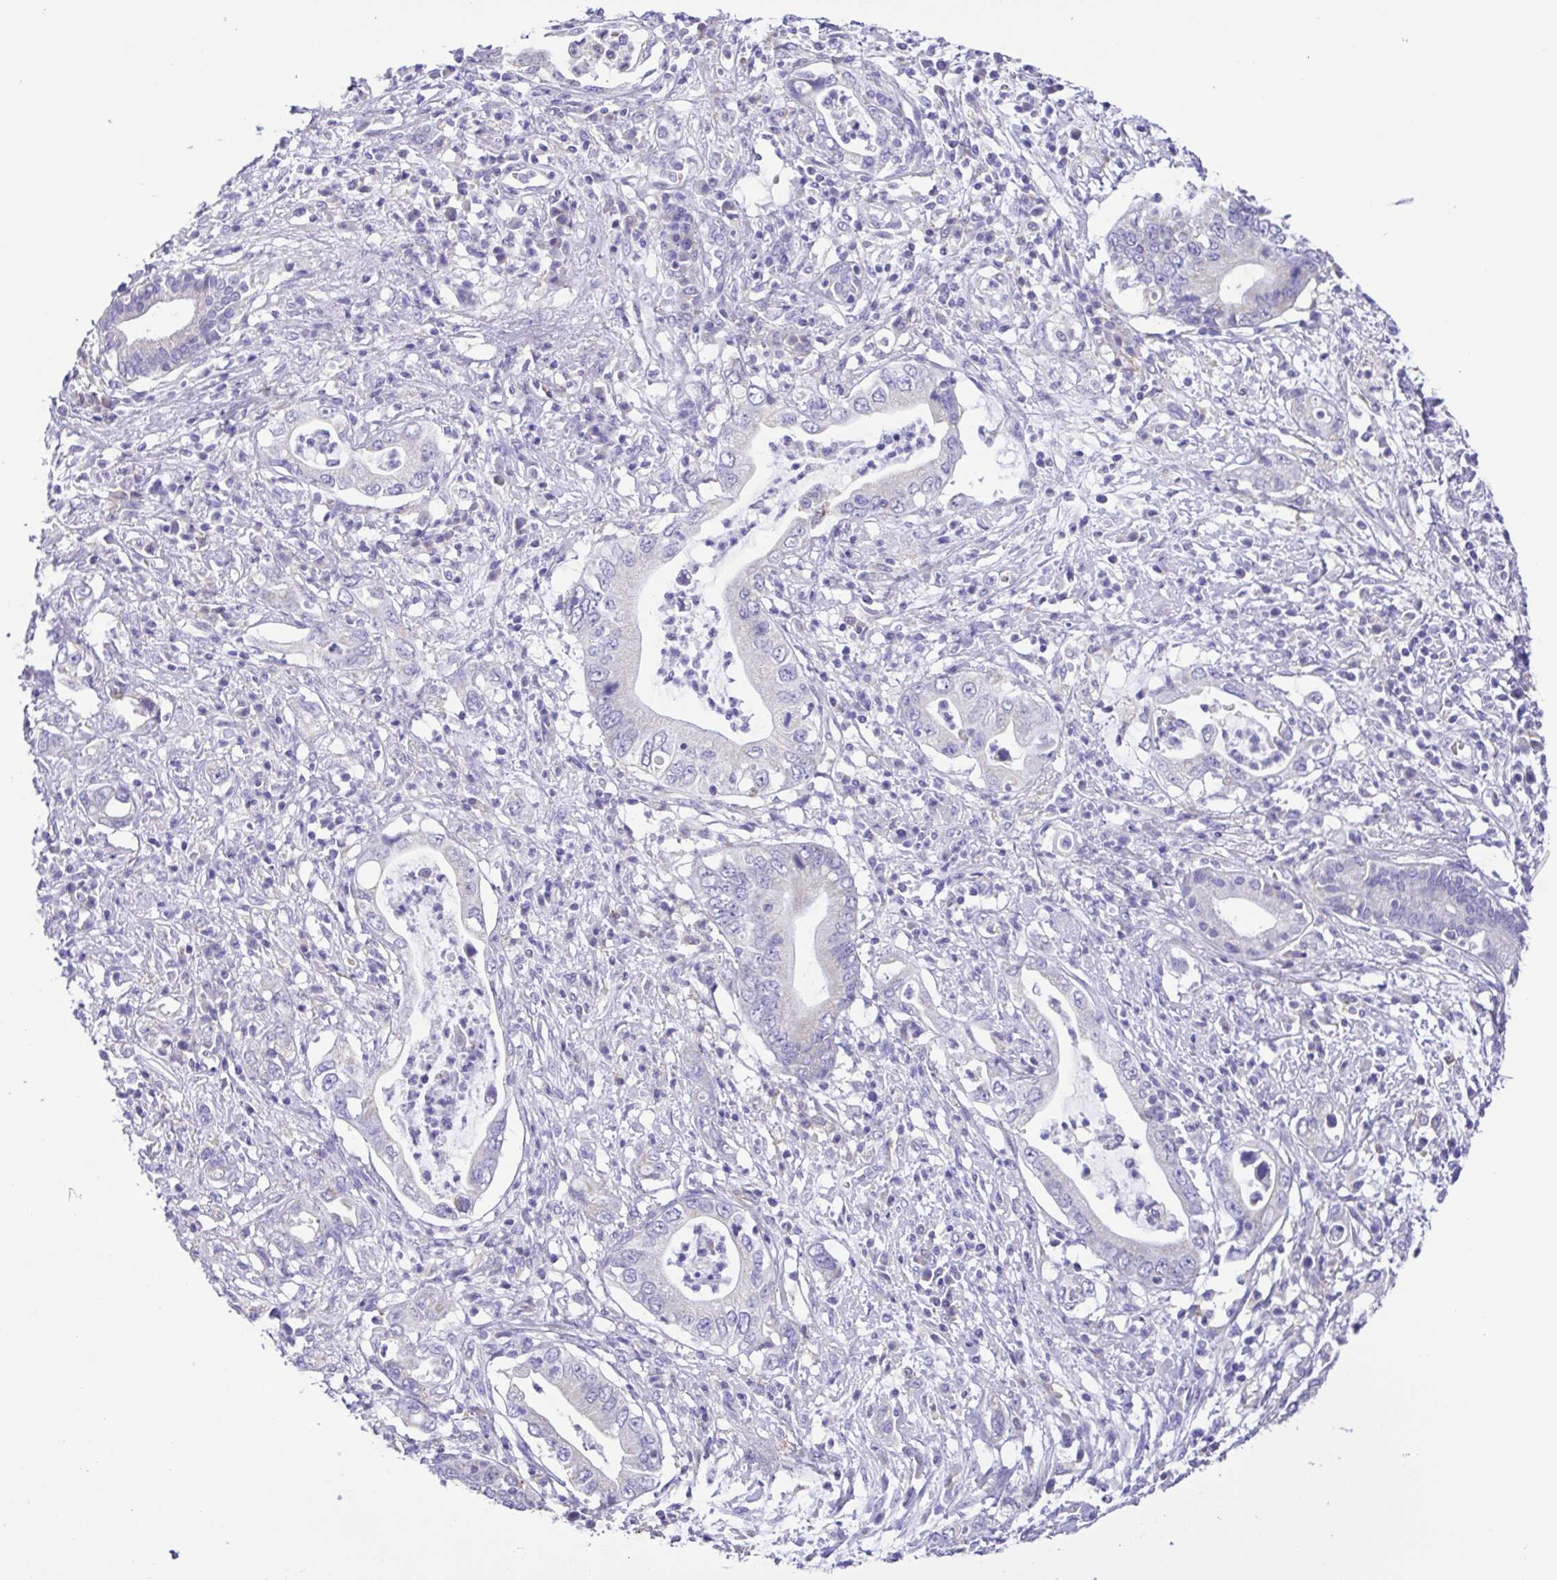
{"staining": {"intensity": "negative", "quantity": "none", "location": "none"}, "tissue": "pancreatic cancer", "cell_type": "Tumor cells", "image_type": "cancer", "snomed": [{"axis": "morphology", "description": "Adenocarcinoma, NOS"}, {"axis": "topography", "description": "Pancreas"}], "caption": "The IHC histopathology image has no significant staining in tumor cells of pancreatic cancer tissue.", "gene": "CD72", "patient": {"sex": "female", "age": 72}}